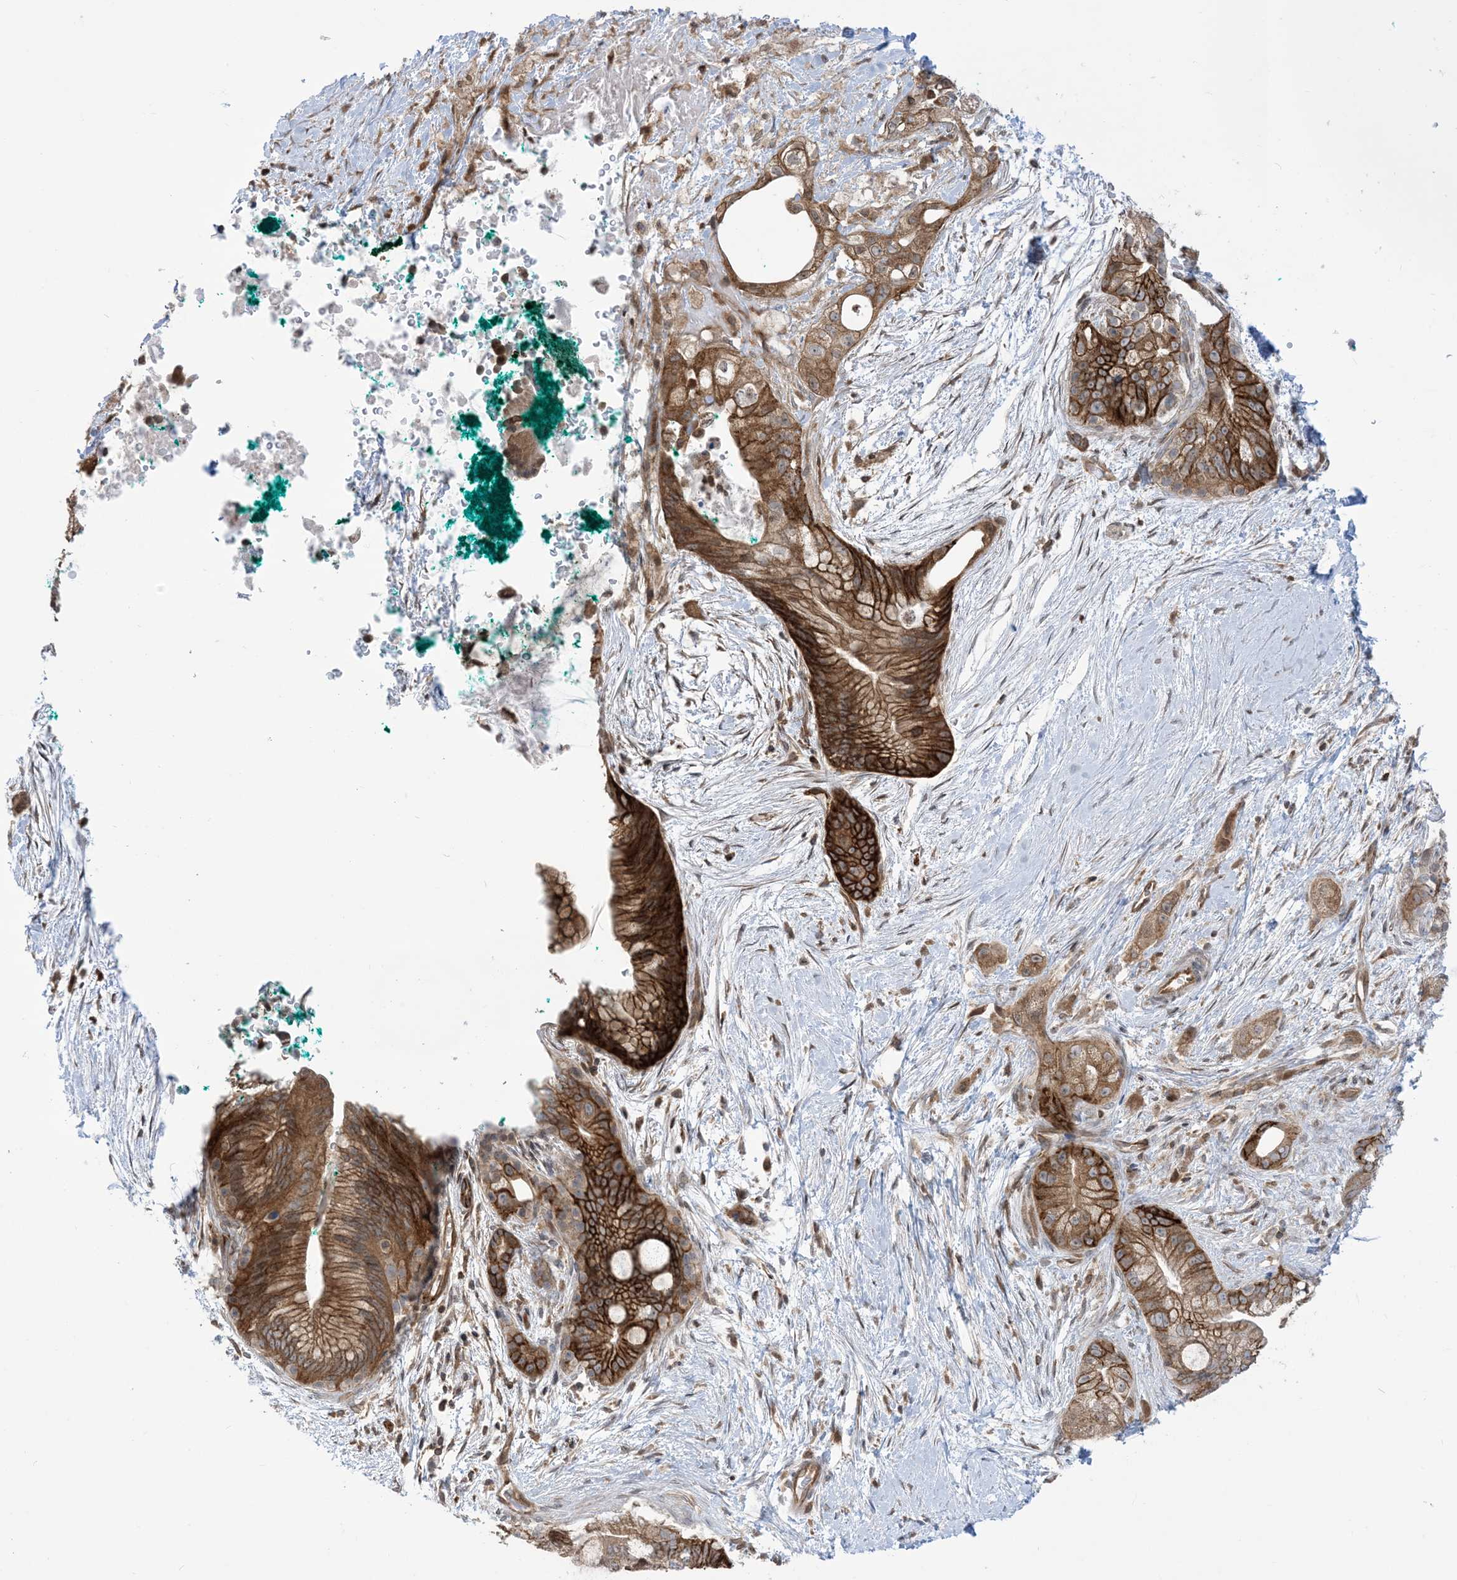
{"staining": {"intensity": "strong", "quantity": ">75%", "location": "cytoplasmic/membranous"}, "tissue": "pancreatic cancer", "cell_type": "Tumor cells", "image_type": "cancer", "snomed": [{"axis": "morphology", "description": "Adenocarcinoma, NOS"}, {"axis": "topography", "description": "Pancreas"}], "caption": "Immunohistochemistry (IHC) (DAB) staining of human pancreatic adenocarcinoma demonstrates strong cytoplasmic/membranous protein positivity in about >75% of tumor cells. (brown staining indicates protein expression, while blue staining denotes nuclei).", "gene": "CASP4", "patient": {"sex": "male", "age": 53}}